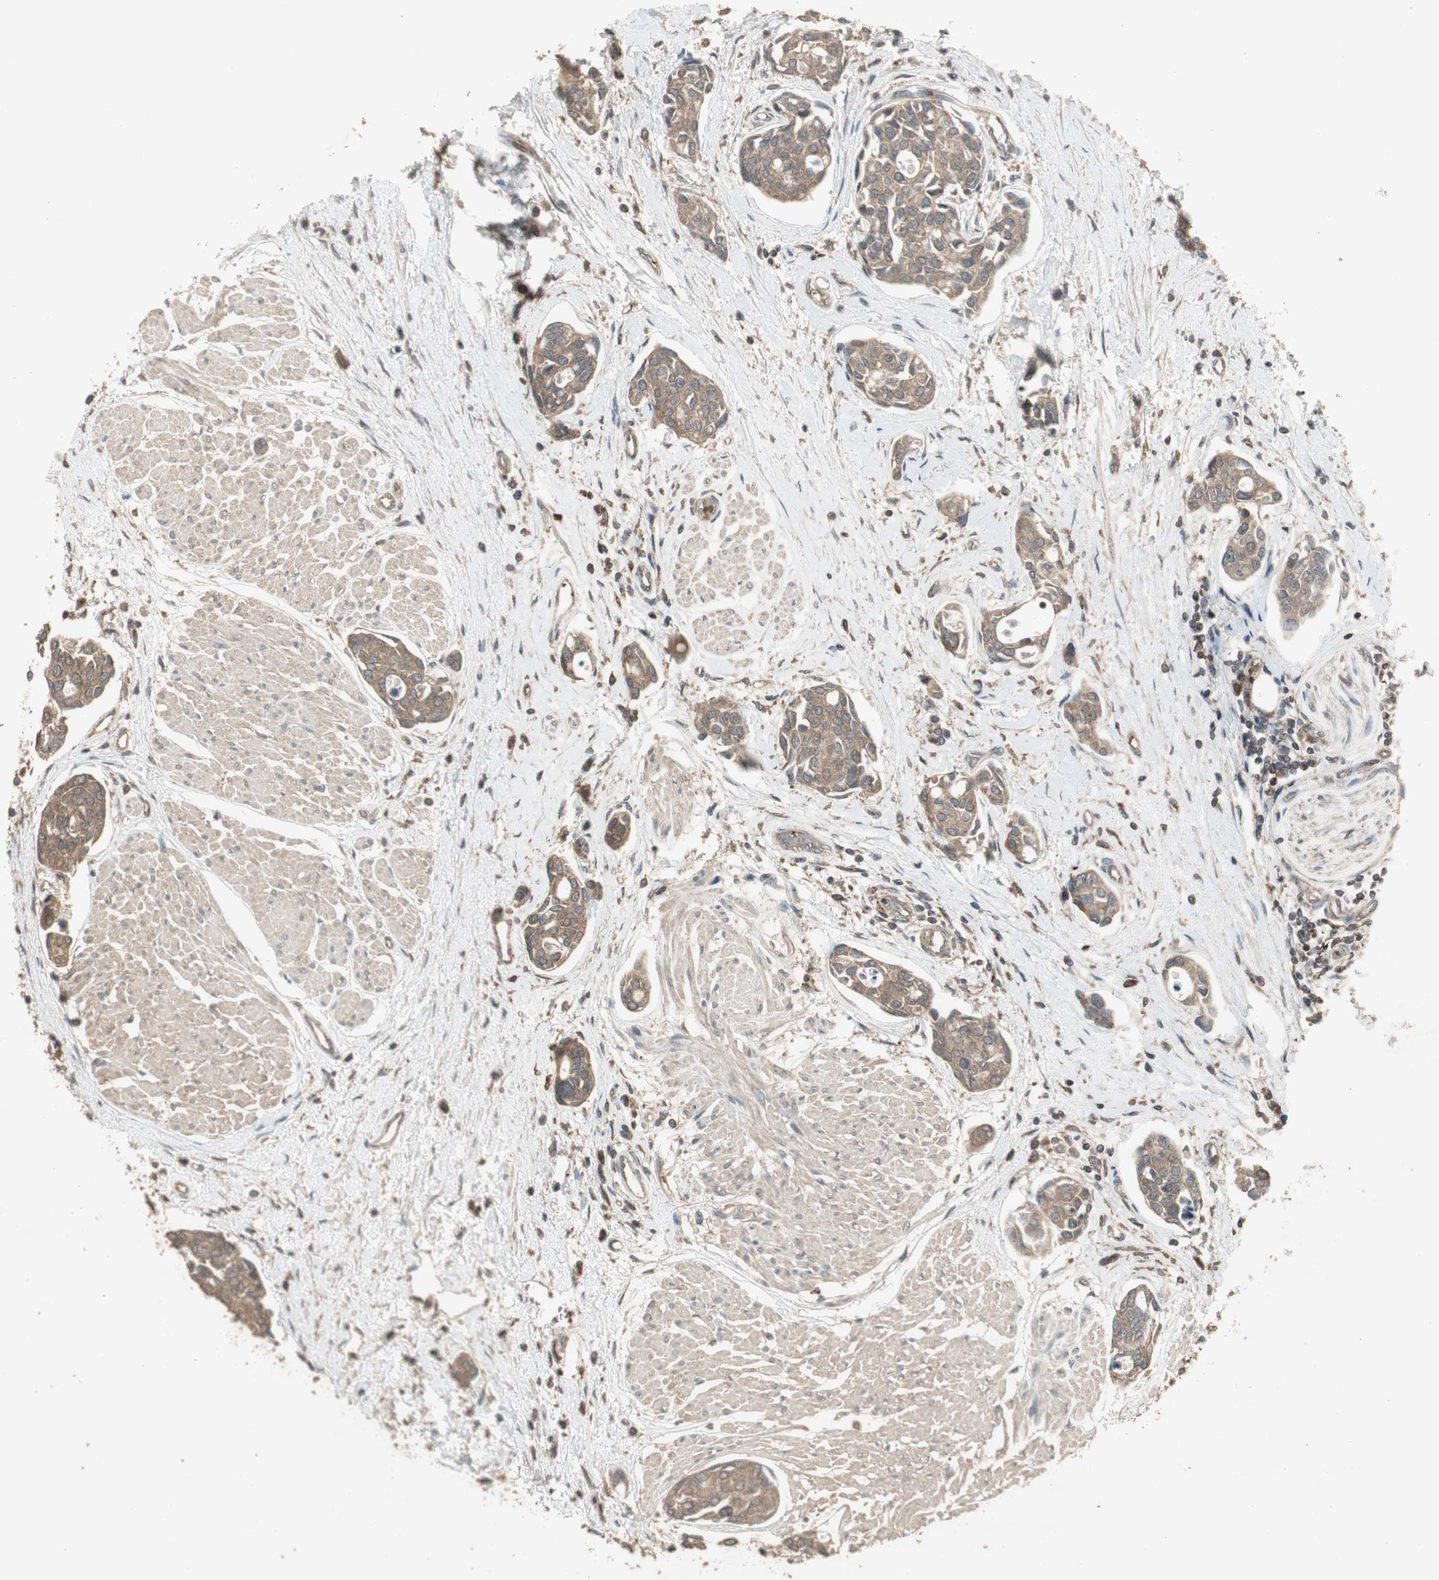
{"staining": {"intensity": "moderate", "quantity": ">75%", "location": "cytoplasmic/membranous"}, "tissue": "urothelial cancer", "cell_type": "Tumor cells", "image_type": "cancer", "snomed": [{"axis": "morphology", "description": "Urothelial carcinoma, High grade"}, {"axis": "topography", "description": "Urinary bladder"}], "caption": "Protein analysis of urothelial cancer tissue shows moderate cytoplasmic/membranous positivity in approximately >75% of tumor cells. Immunohistochemistry (ihc) stains the protein of interest in brown and the nuclei are stained blue.", "gene": "UBAC1", "patient": {"sex": "male", "age": 78}}